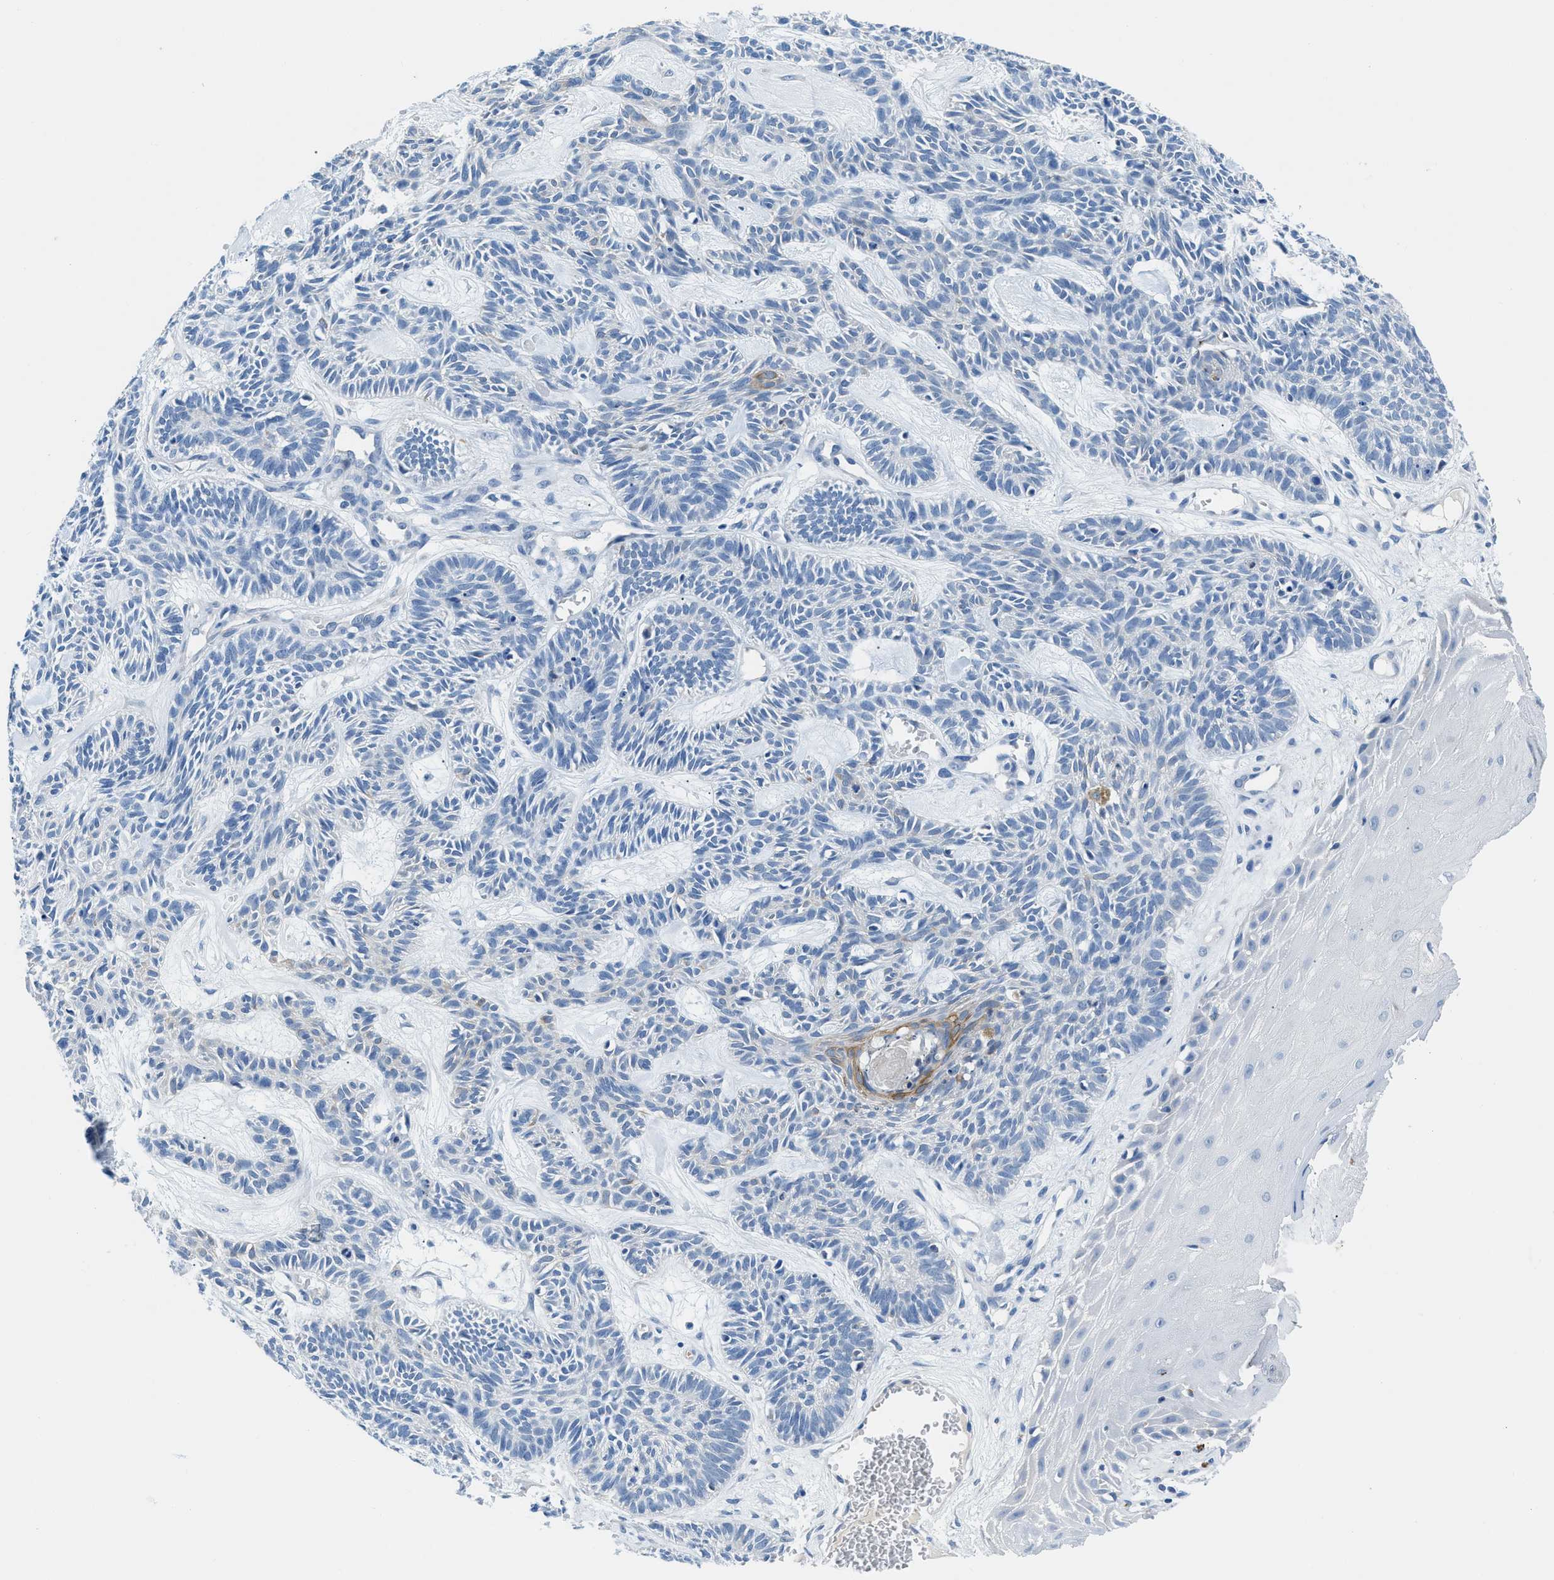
{"staining": {"intensity": "negative", "quantity": "none", "location": "none"}, "tissue": "skin cancer", "cell_type": "Tumor cells", "image_type": "cancer", "snomed": [{"axis": "morphology", "description": "Basal cell carcinoma"}, {"axis": "topography", "description": "Skin"}], "caption": "Skin cancer was stained to show a protein in brown. There is no significant positivity in tumor cells. Nuclei are stained in blue.", "gene": "SLC10A6", "patient": {"sex": "male", "age": 67}}